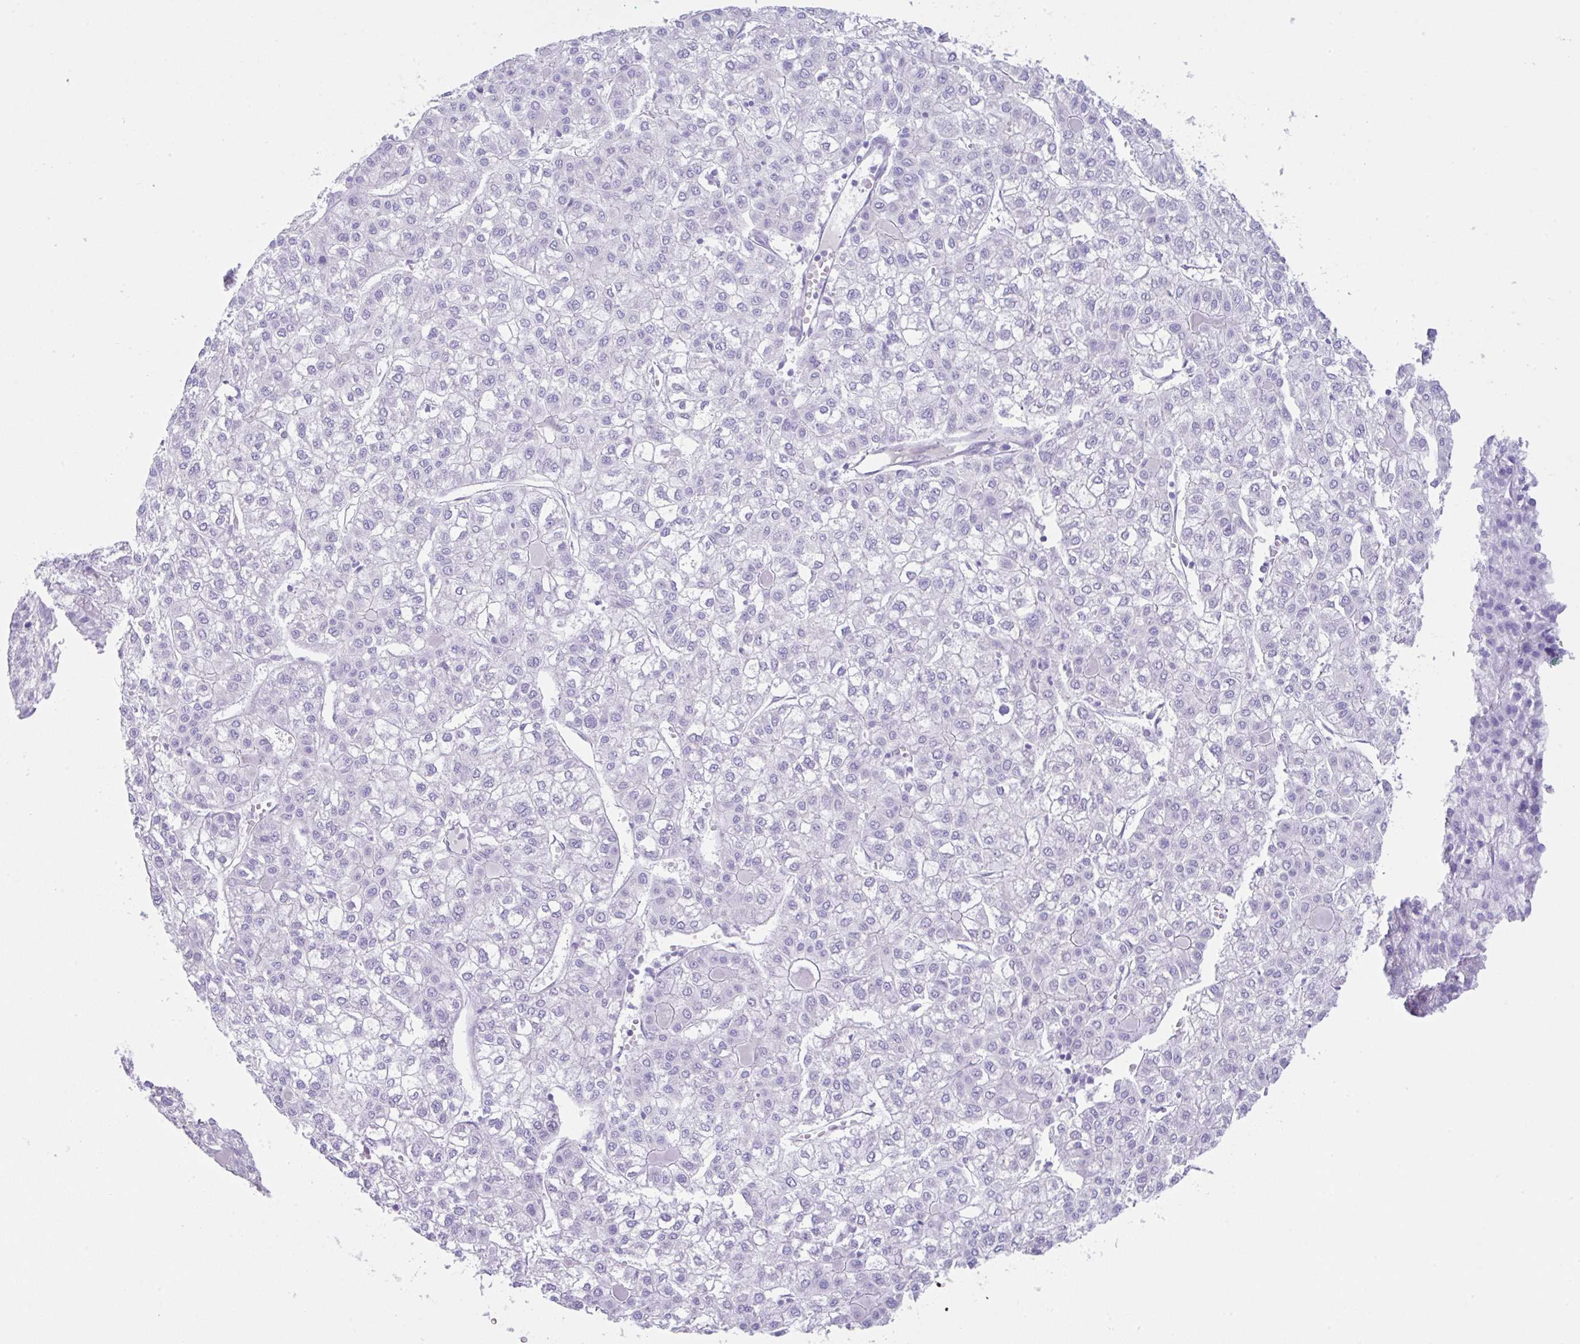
{"staining": {"intensity": "negative", "quantity": "none", "location": "none"}, "tissue": "liver cancer", "cell_type": "Tumor cells", "image_type": "cancer", "snomed": [{"axis": "morphology", "description": "Carcinoma, Hepatocellular, NOS"}, {"axis": "topography", "description": "Liver"}], "caption": "Protein analysis of liver hepatocellular carcinoma shows no significant staining in tumor cells. (DAB (3,3'-diaminobenzidine) IHC, high magnification).", "gene": "CPA1", "patient": {"sex": "female", "age": 43}}